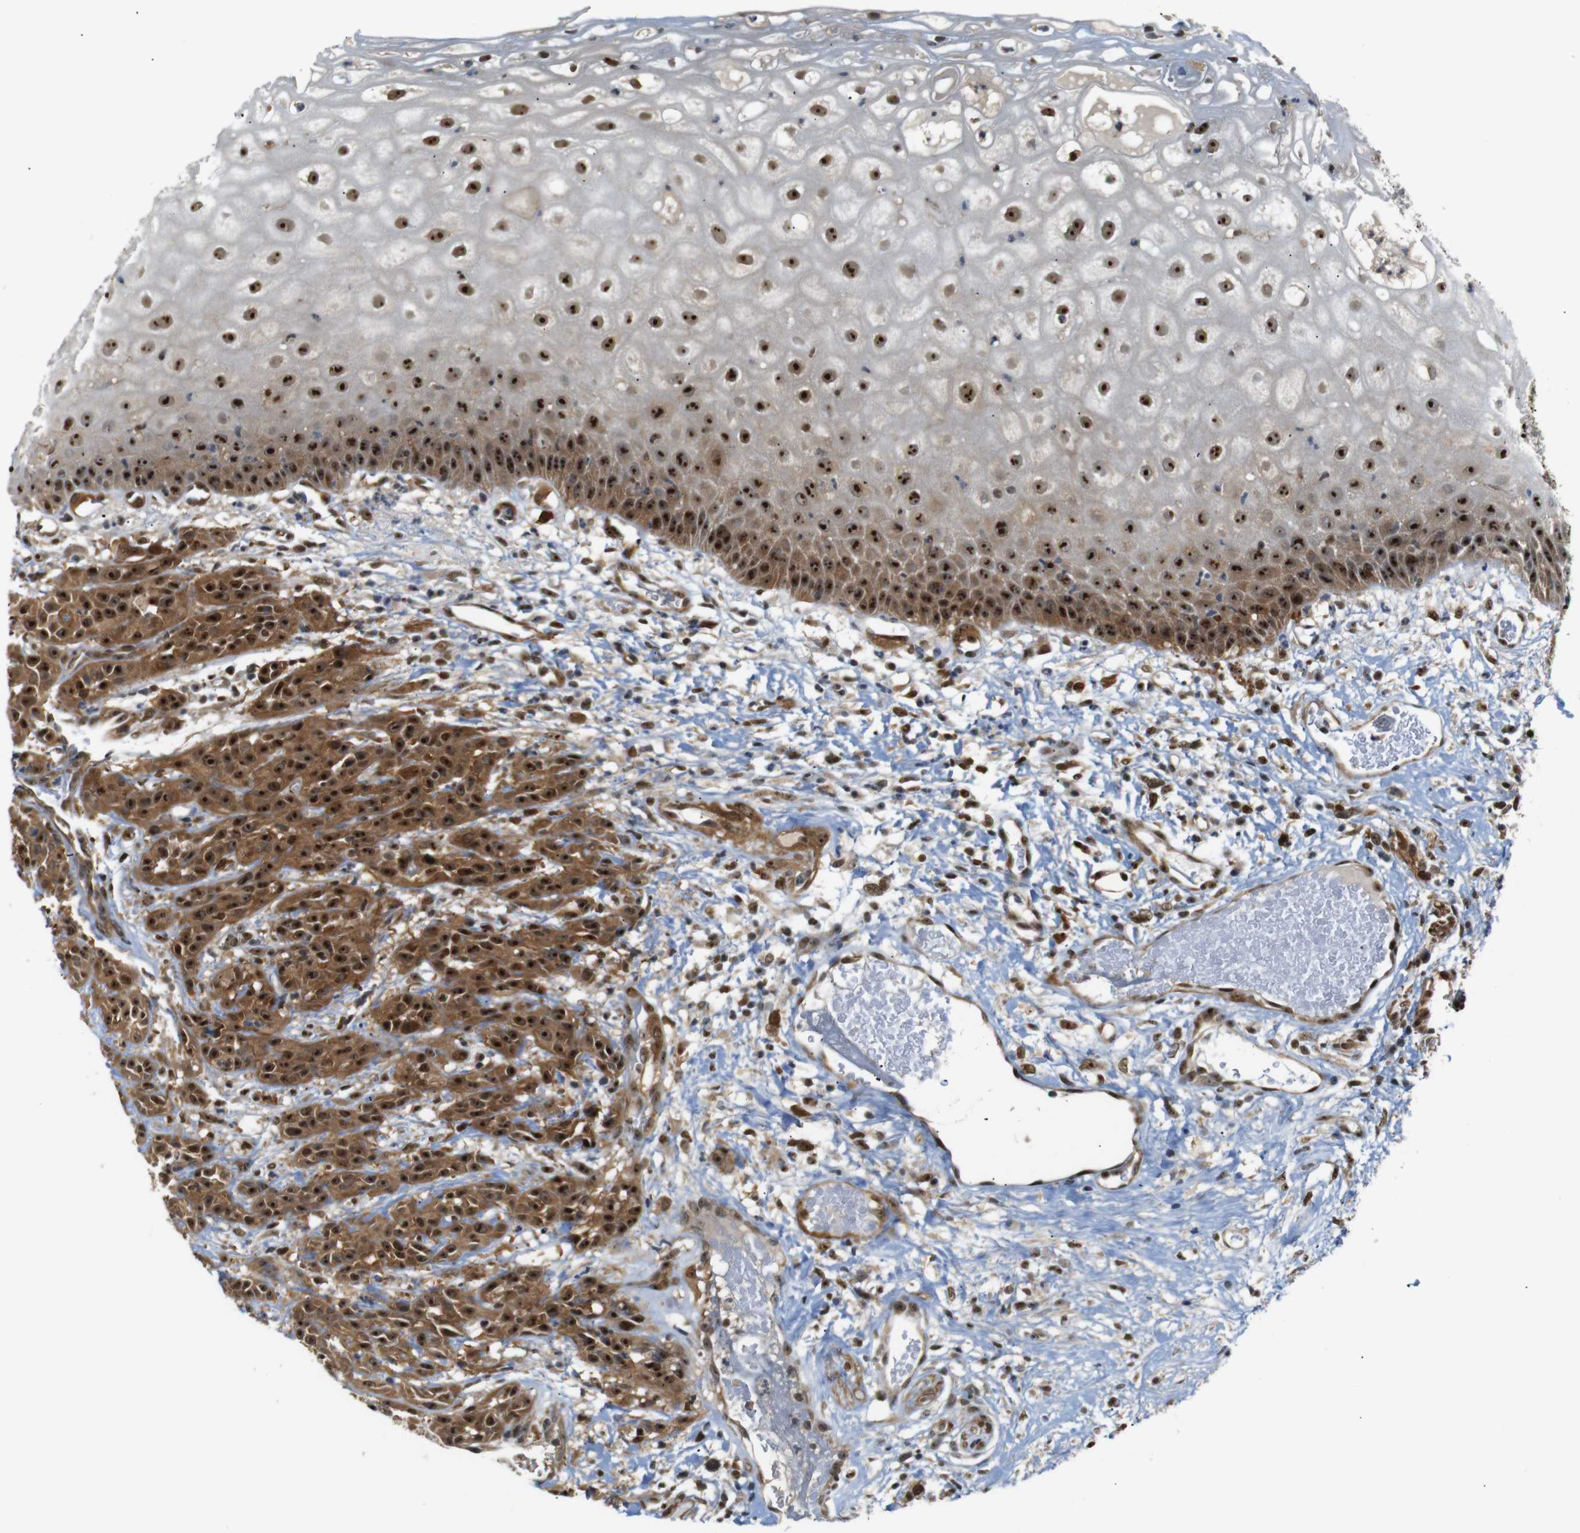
{"staining": {"intensity": "strong", "quantity": ">75%", "location": "nuclear"}, "tissue": "head and neck cancer", "cell_type": "Tumor cells", "image_type": "cancer", "snomed": [{"axis": "morphology", "description": "Normal tissue, NOS"}, {"axis": "morphology", "description": "Squamous cell carcinoma, NOS"}, {"axis": "topography", "description": "Cartilage tissue"}, {"axis": "topography", "description": "Head-Neck"}], "caption": "Immunohistochemistry (IHC) of human head and neck cancer (squamous cell carcinoma) exhibits high levels of strong nuclear positivity in approximately >75% of tumor cells.", "gene": "PARN", "patient": {"sex": "male", "age": 62}}